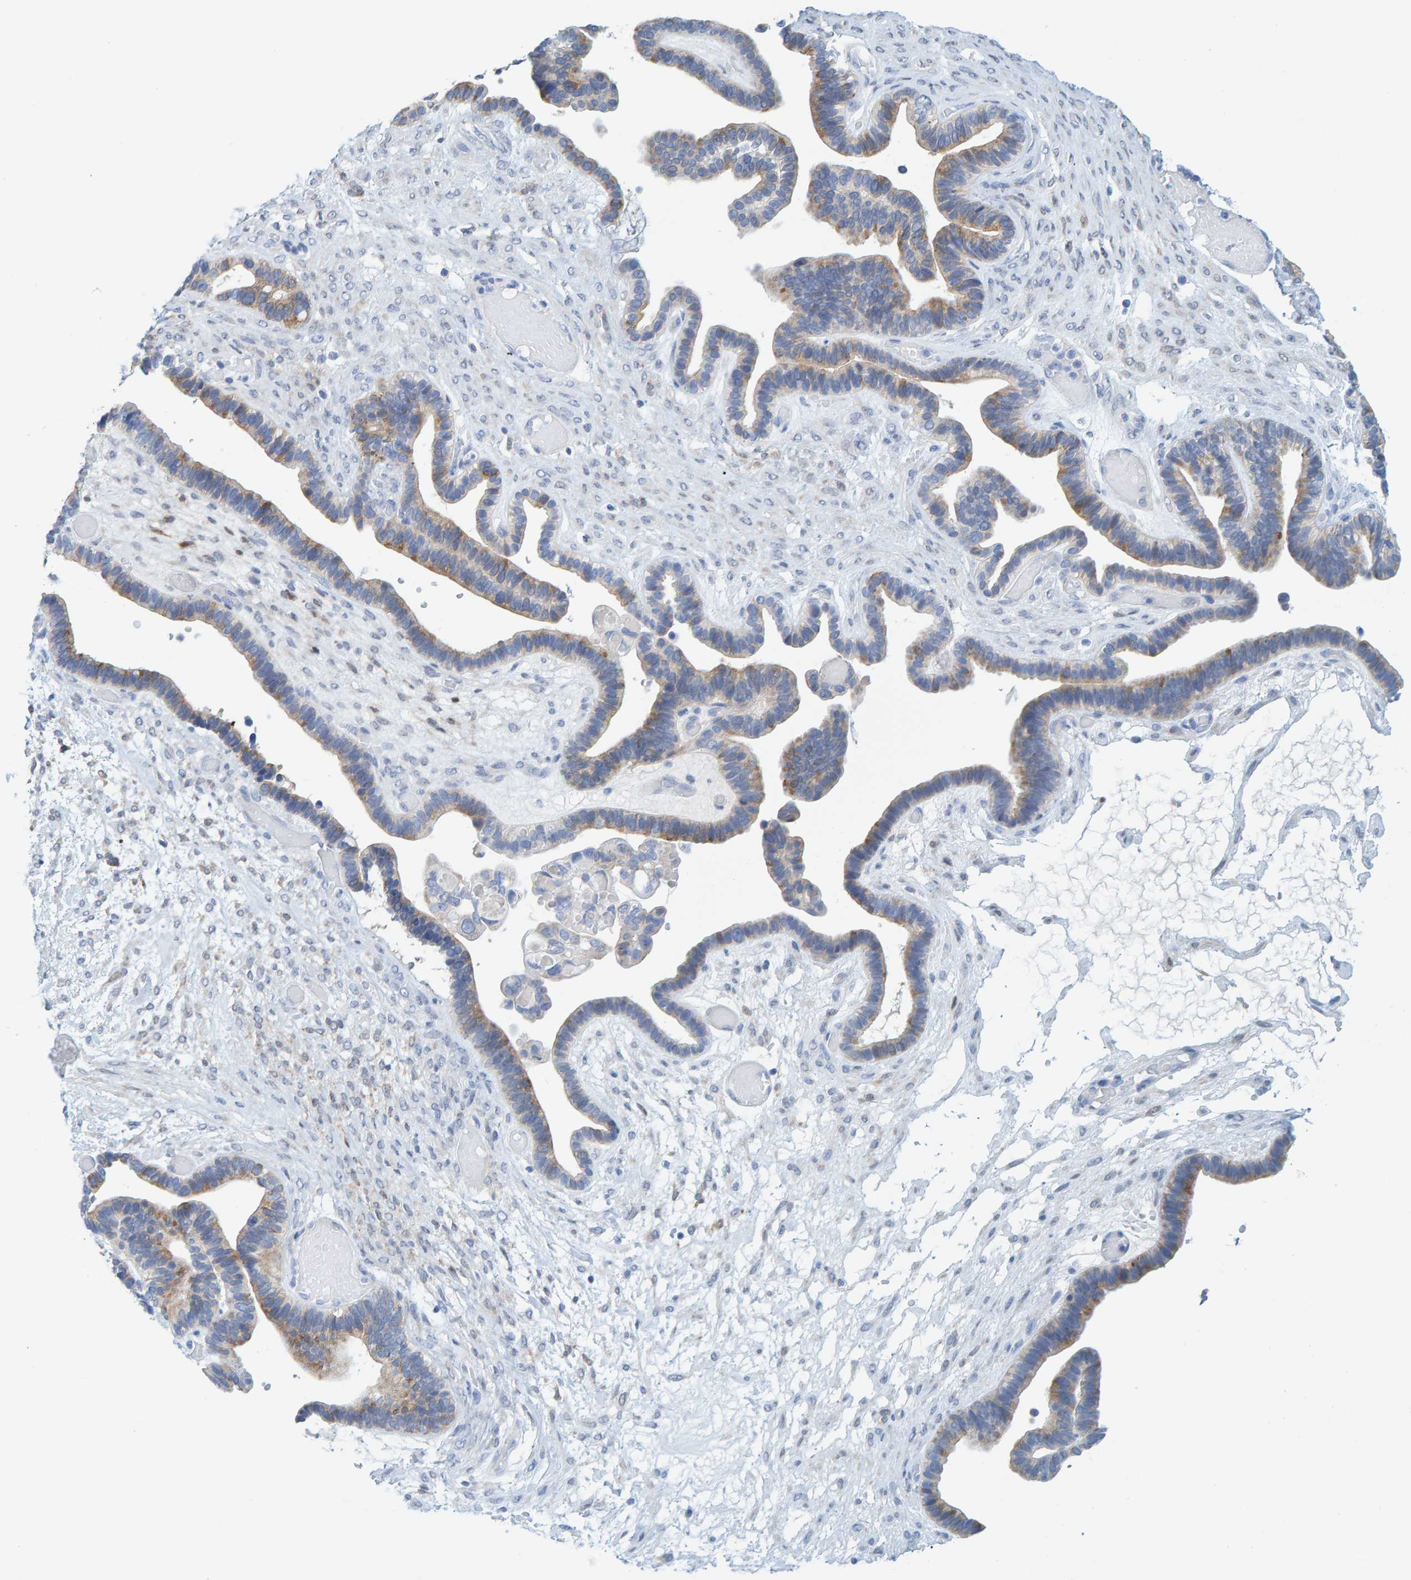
{"staining": {"intensity": "moderate", "quantity": "25%-75%", "location": "cytoplasmic/membranous"}, "tissue": "ovarian cancer", "cell_type": "Tumor cells", "image_type": "cancer", "snomed": [{"axis": "morphology", "description": "Cystadenocarcinoma, serous, NOS"}, {"axis": "topography", "description": "Ovary"}], "caption": "Immunohistochemical staining of human ovarian cancer displays medium levels of moderate cytoplasmic/membranous protein positivity in about 25%-75% of tumor cells.", "gene": "KLHL11", "patient": {"sex": "female", "age": 56}}